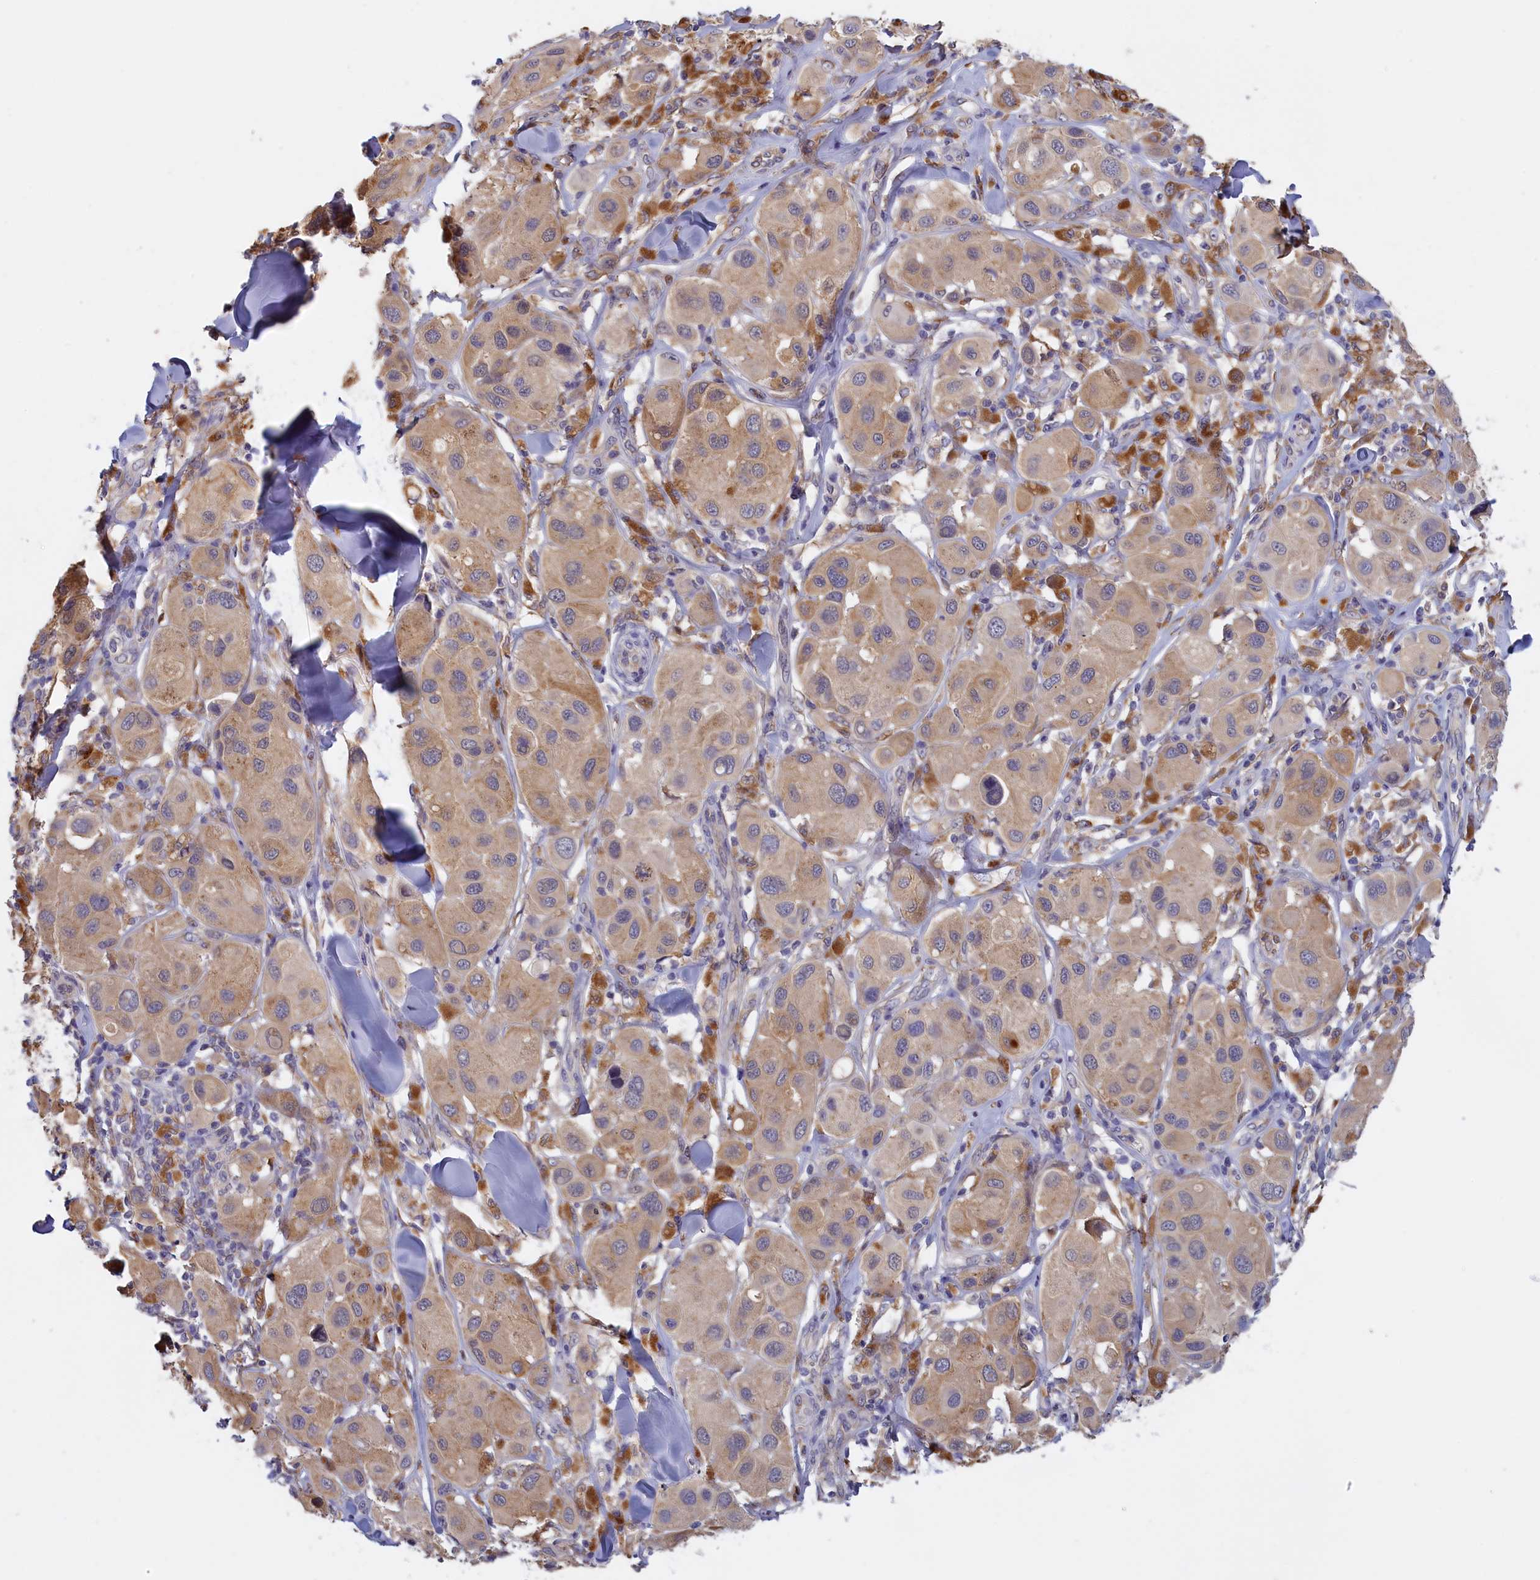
{"staining": {"intensity": "weak", "quantity": ">75%", "location": "cytoplasmic/membranous"}, "tissue": "melanoma", "cell_type": "Tumor cells", "image_type": "cancer", "snomed": [{"axis": "morphology", "description": "Malignant melanoma, Metastatic site"}, {"axis": "topography", "description": "Skin"}], "caption": "The photomicrograph reveals a brown stain indicating the presence of a protein in the cytoplasmic/membranous of tumor cells in malignant melanoma (metastatic site).", "gene": "COL19A1", "patient": {"sex": "male", "age": 41}}